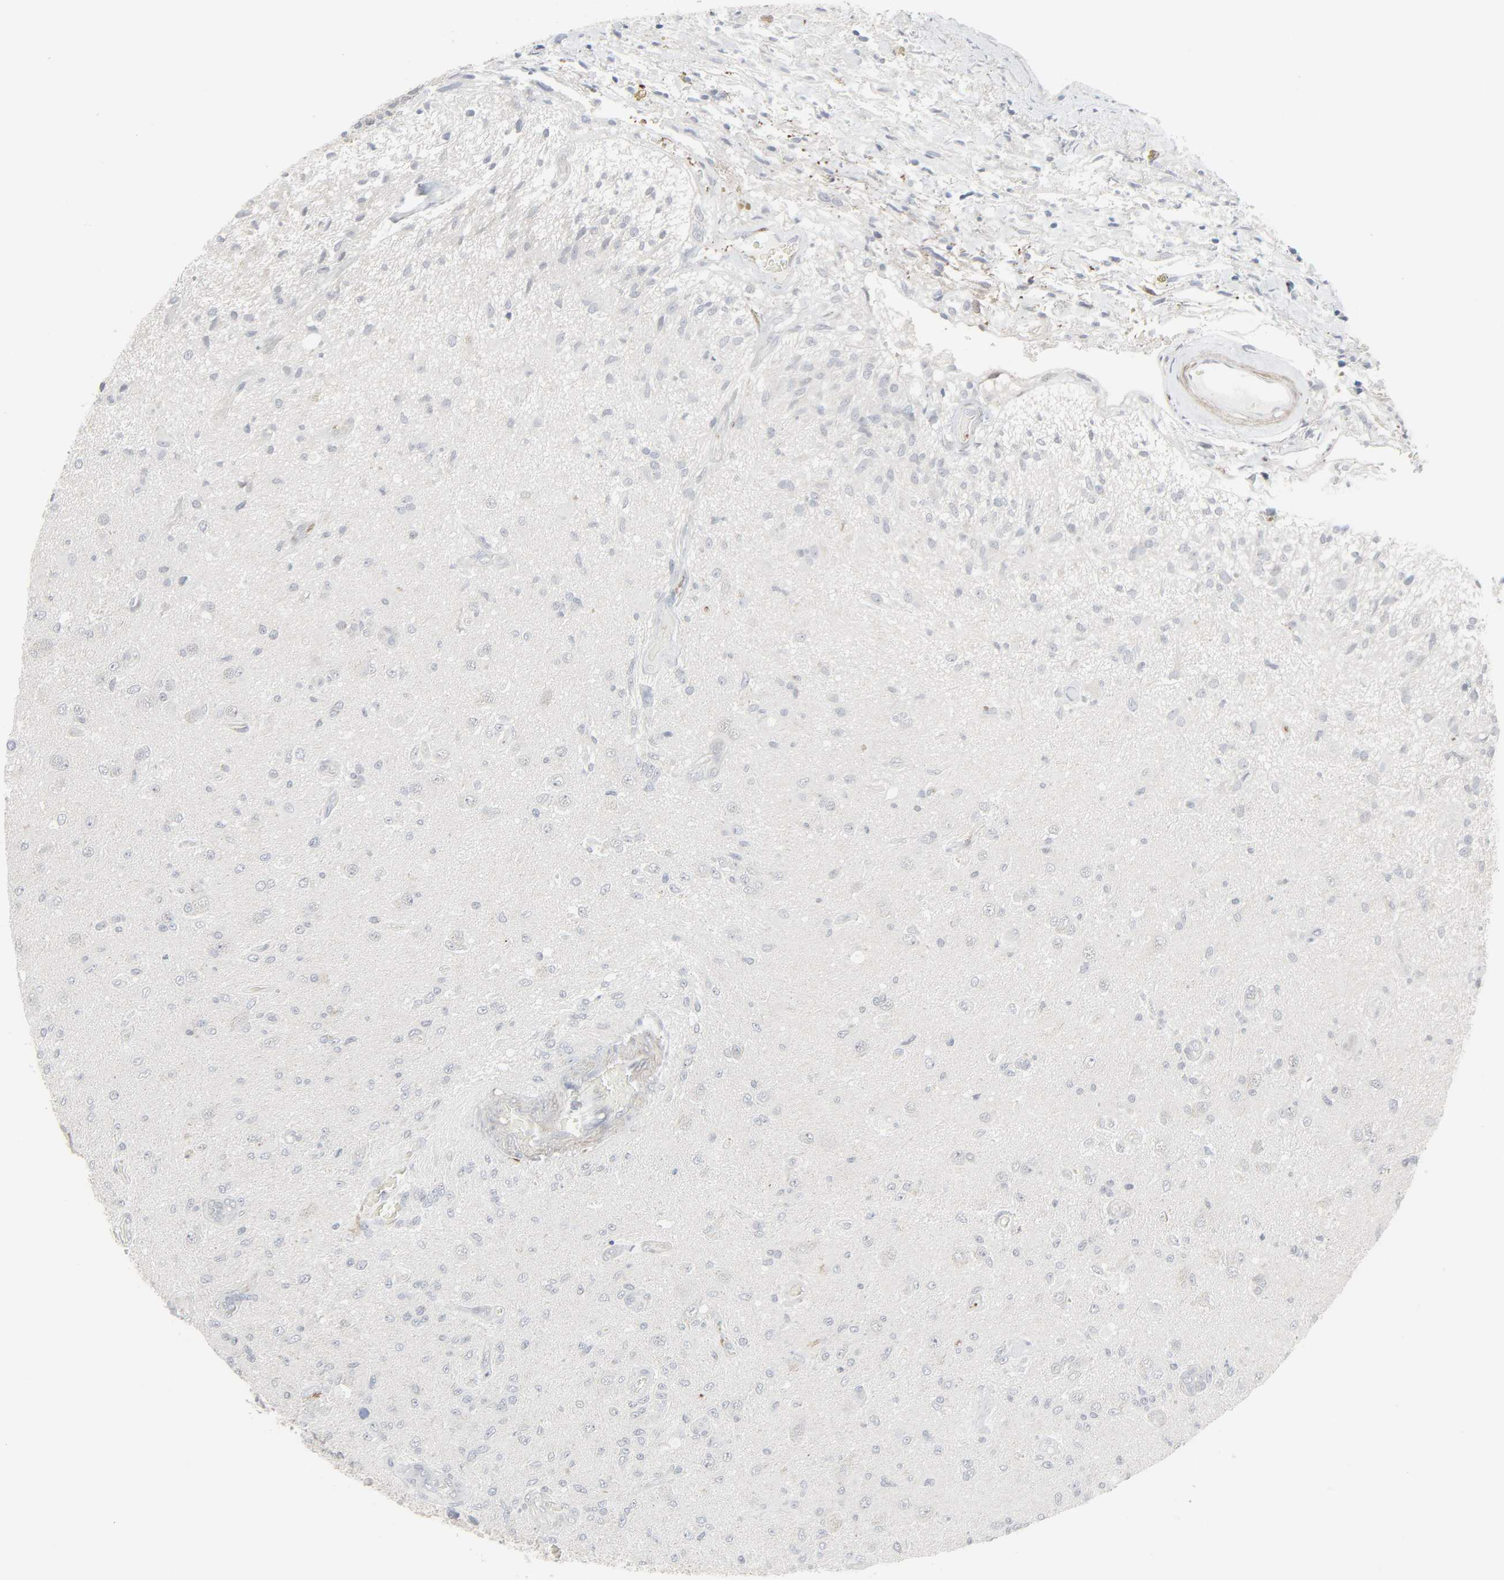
{"staining": {"intensity": "negative", "quantity": "none", "location": "none"}, "tissue": "glioma", "cell_type": "Tumor cells", "image_type": "cancer", "snomed": [{"axis": "morphology", "description": "Normal tissue, NOS"}, {"axis": "morphology", "description": "Glioma, malignant, High grade"}, {"axis": "topography", "description": "Cerebral cortex"}], "caption": "Immunohistochemistry photomicrograph of neoplastic tissue: high-grade glioma (malignant) stained with DAB (3,3'-diaminobenzidine) displays no significant protein expression in tumor cells.", "gene": "NEUROD1", "patient": {"sex": "male", "age": 77}}